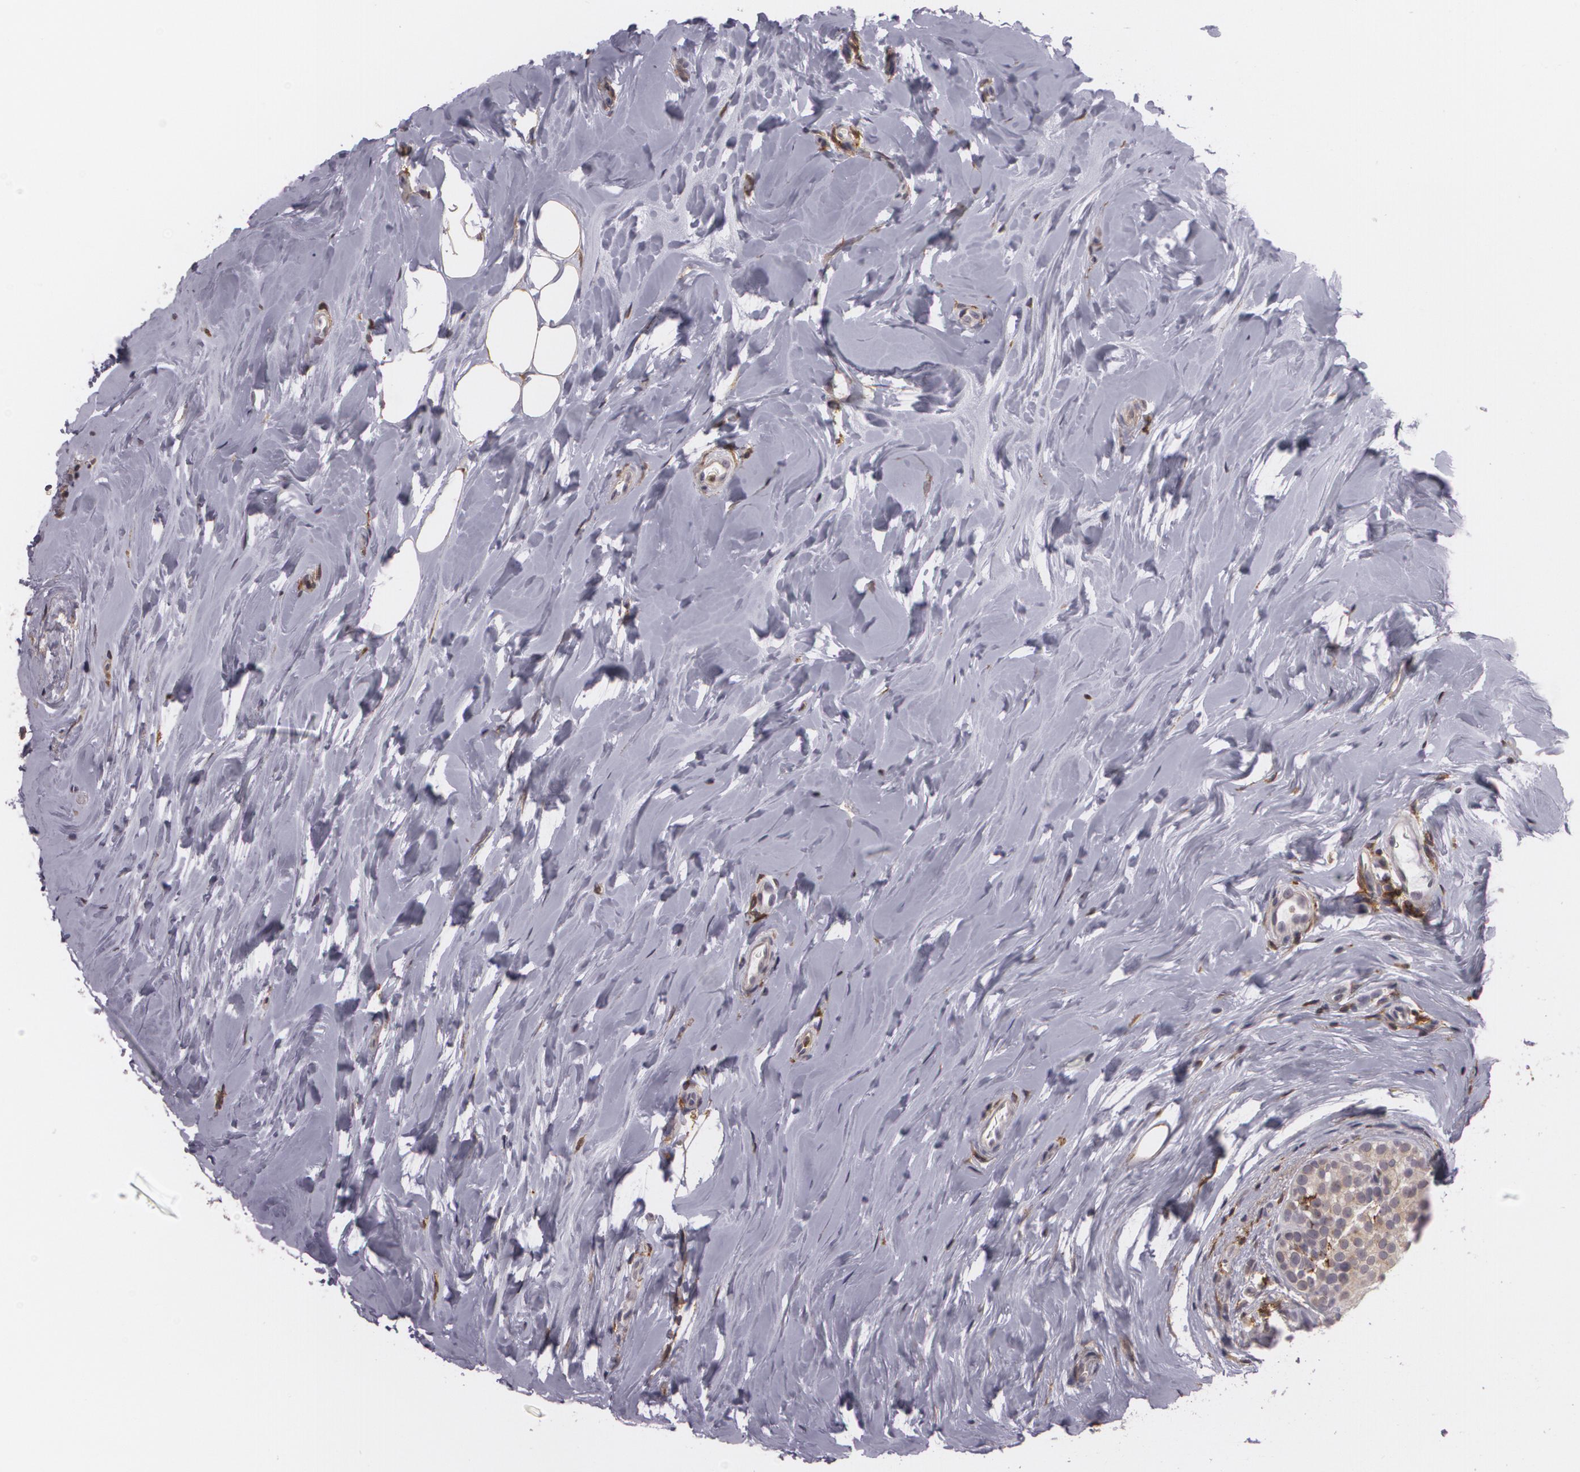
{"staining": {"intensity": "moderate", "quantity": "25%-75%", "location": "cytoplasmic/membranous"}, "tissue": "breast cancer", "cell_type": "Tumor cells", "image_type": "cancer", "snomed": [{"axis": "morphology", "description": "Lobular carcinoma"}, {"axis": "topography", "description": "Breast"}], "caption": "Human breast cancer stained with a brown dye displays moderate cytoplasmic/membranous positive positivity in about 25%-75% of tumor cells.", "gene": "BIN1", "patient": {"sex": "female", "age": 64}}